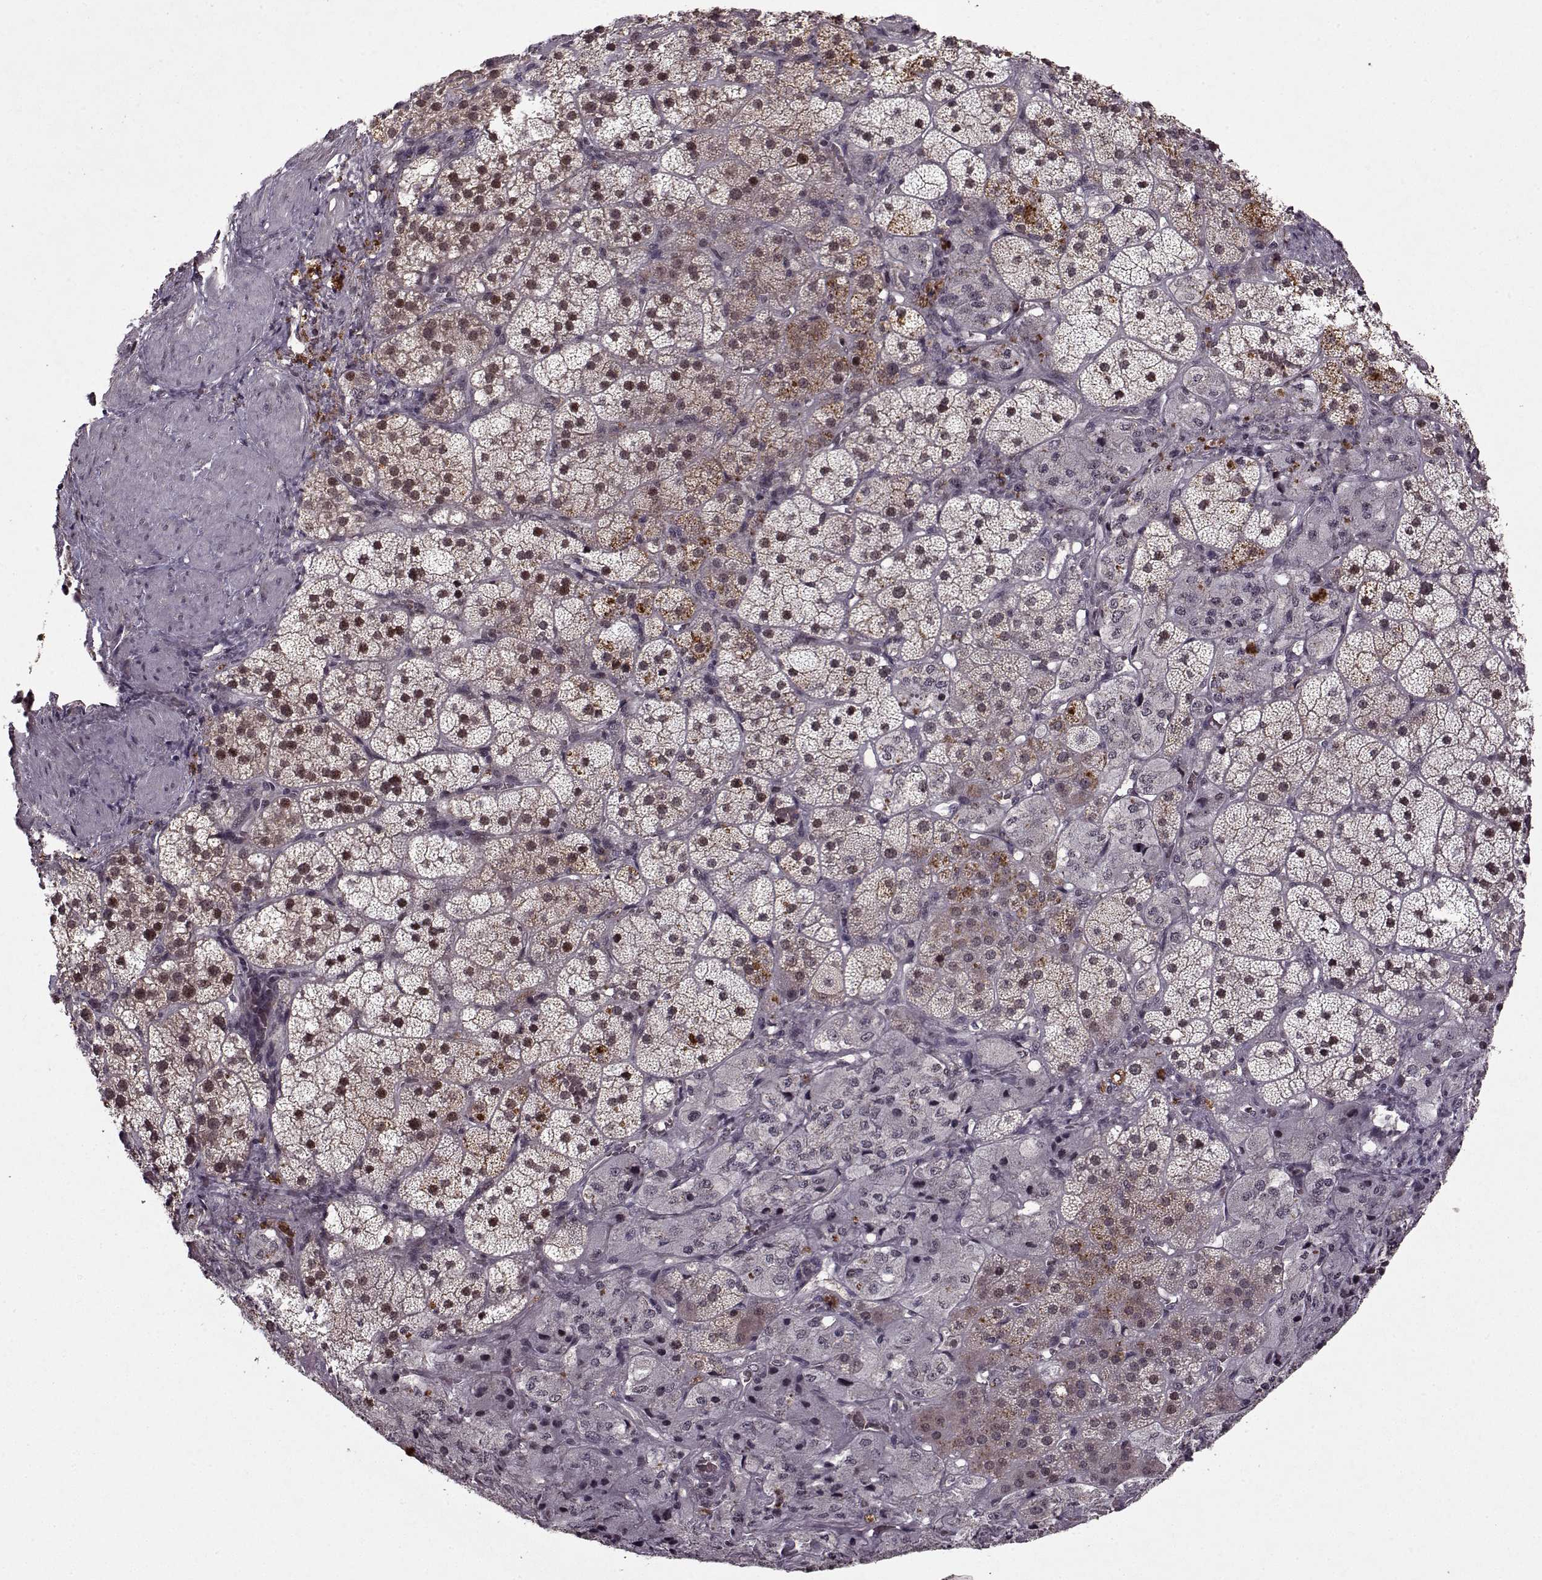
{"staining": {"intensity": "strong", "quantity": ">75%", "location": "cytoplasmic/membranous,nuclear"}, "tissue": "adrenal gland", "cell_type": "Glandular cells", "image_type": "normal", "snomed": [{"axis": "morphology", "description": "Normal tissue, NOS"}, {"axis": "topography", "description": "Adrenal gland"}], "caption": "This photomicrograph displays IHC staining of normal human adrenal gland, with high strong cytoplasmic/membranous,nuclear expression in about >75% of glandular cells.", "gene": "PSMA7", "patient": {"sex": "male", "age": 57}}